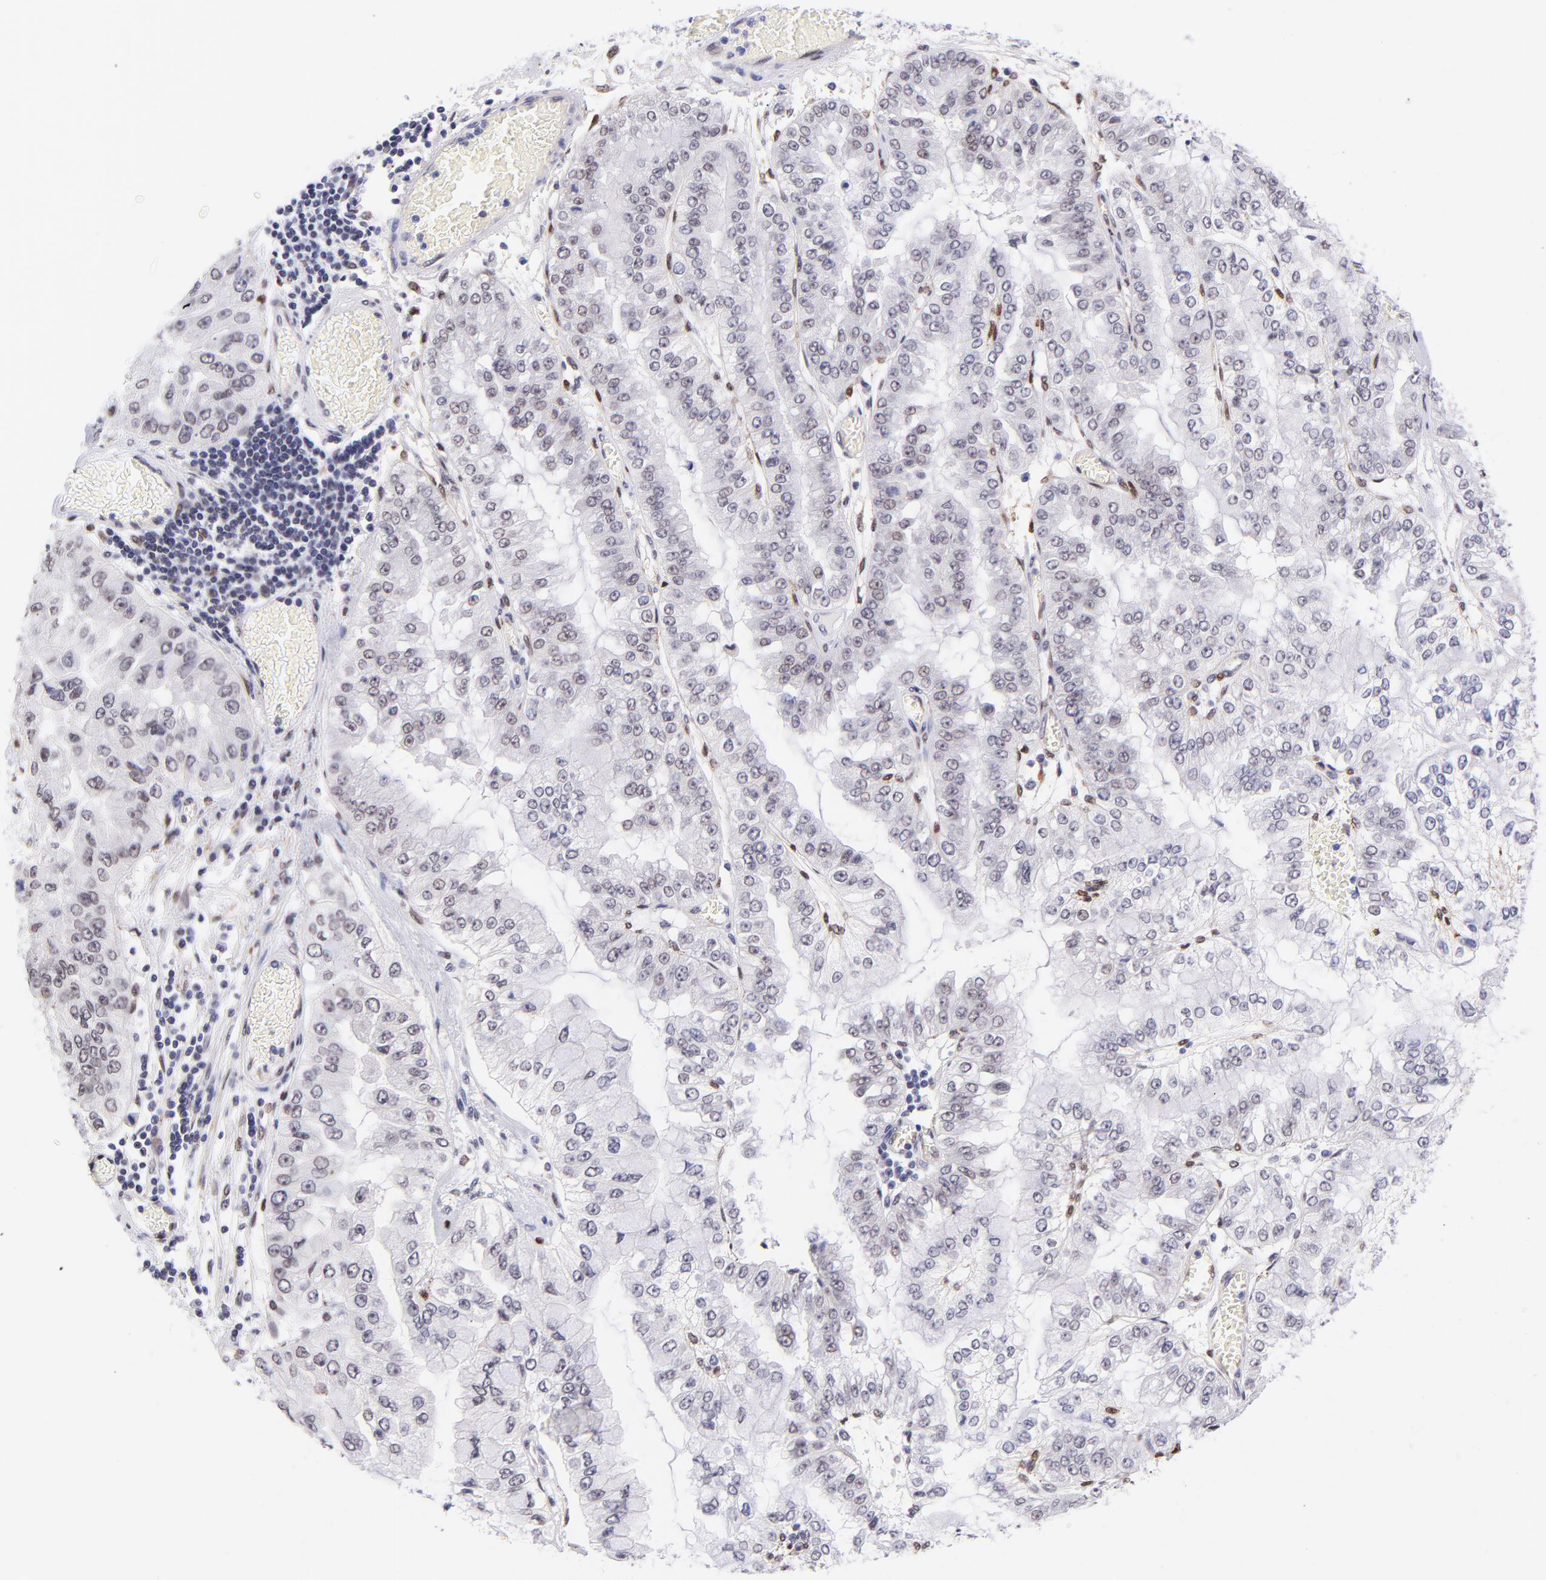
{"staining": {"intensity": "weak", "quantity": "<25%", "location": "nuclear"}, "tissue": "liver cancer", "cell_type": "Tumor cells", "image_type": "cancer", "snomed": [{"axis": "morphology", "description": "Cholangiocarcinoma"}, {"axis": "topography", "description": "Liver"}], "caption": "This micrograph is of liver cholangiocarcinoma stained with immunohistochemistry (IHC) to label a protein in brown with the nuclei are counter-stained blue. There is no expression in tumor cells.", "gene": "SOX6", "patient": {"sex": "female", "age": 79}}